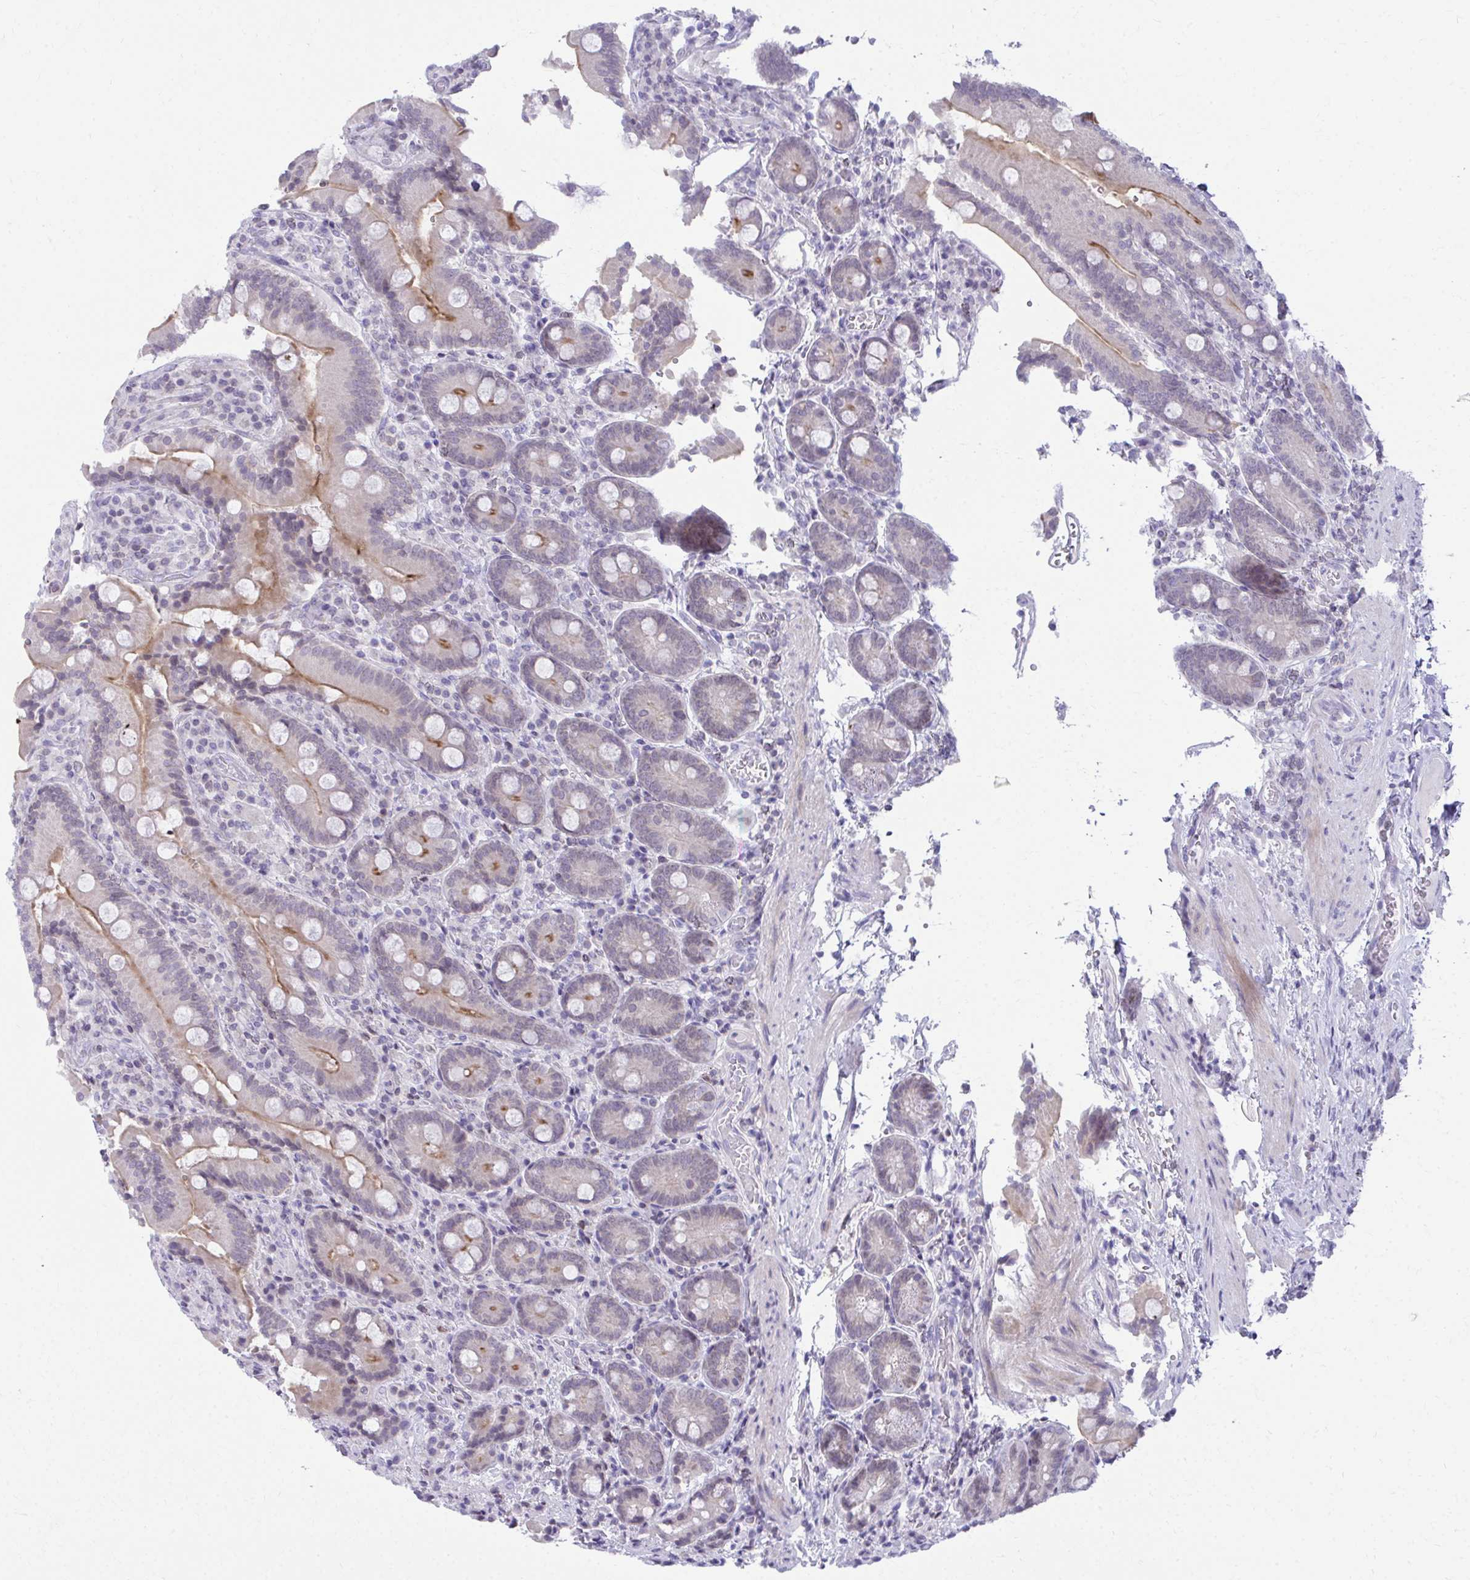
{"staining": {"intensity": "moderate", "quantity": "25%-75%", "location": "cytoplasmic/membranous"}, "tissue": "duodenum", "cell_type": "Glandular cells", "image_type": "normal", "snomed": [{"axis": "morphology", "description": "Normal tissue, NOS"}, {"axis": "topography", "description": "Duodenum"}], "caption": "A high-resolution photomicrograph shows IHC staining of normal duodenum, which reveals moderate cytoplasmic/membranous positivity in approximately 25%-75% of glandular cells.", "gene": "OR7A5", "patient": {"sex": "female", "age": 62}}